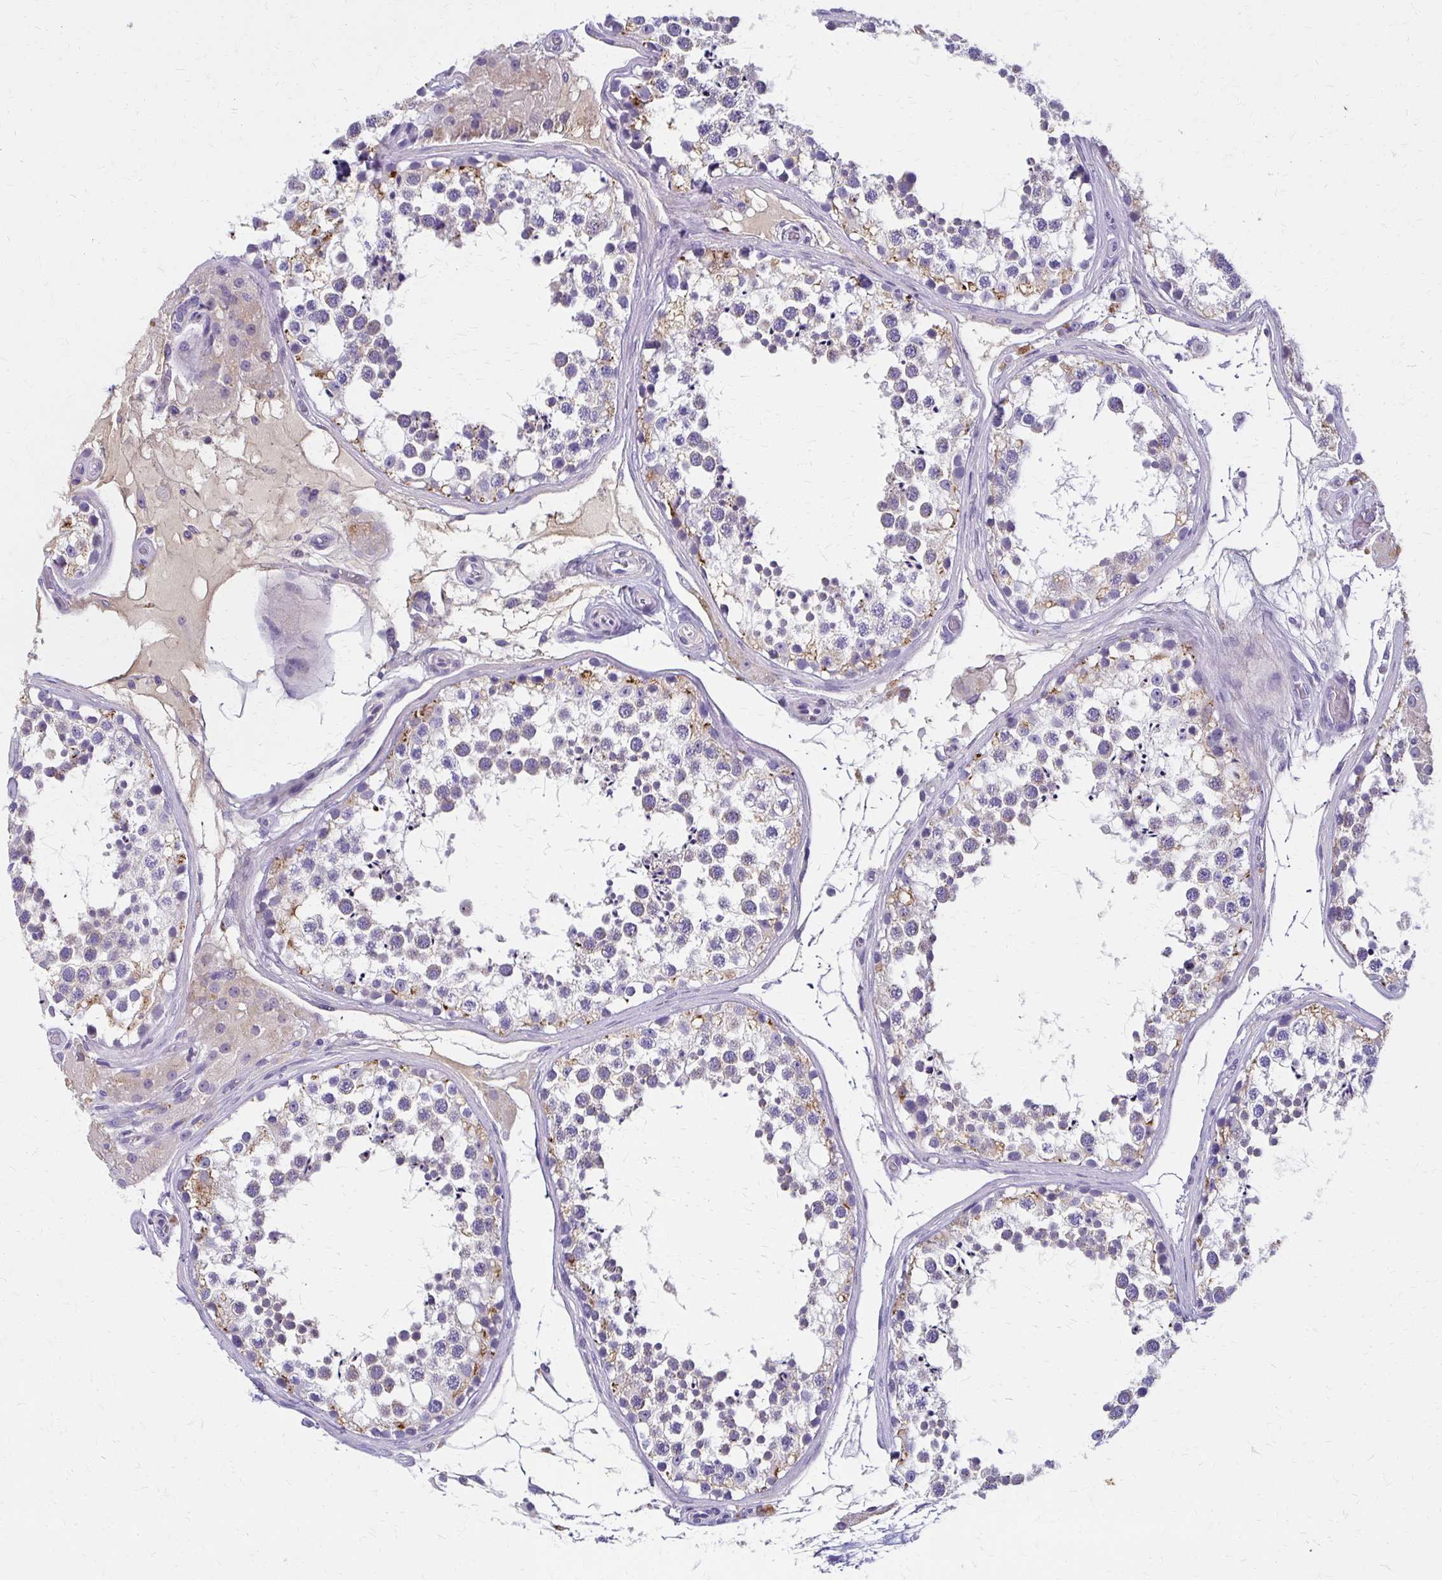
{"staining": {"intensity": "weak", "quantity": "<25%", "location": "cytoplasmic/membranous"}, "tissue": "testis", "cell_type": "Cells in seminiferous ducts", "image_type": "normal", "snomed": [{"axis": "morphology", "description": "Normal tissue, NOS"}, {"axis": "morphology", "description": "Seminoma, NOS"}, {"axis": "topography", "description": "Testis"}], "caption": "This micrograph is of unremarkable testis stained with immunohistochemistry to label a protein in brown with the nuclei are counter-stained blue. There is no positivity in cells in seminiferous ducts. (IHC, brightfield microscopy, high magnification).", "gene": "BBS12", "patient": {"sex": "male", "age": 65}}